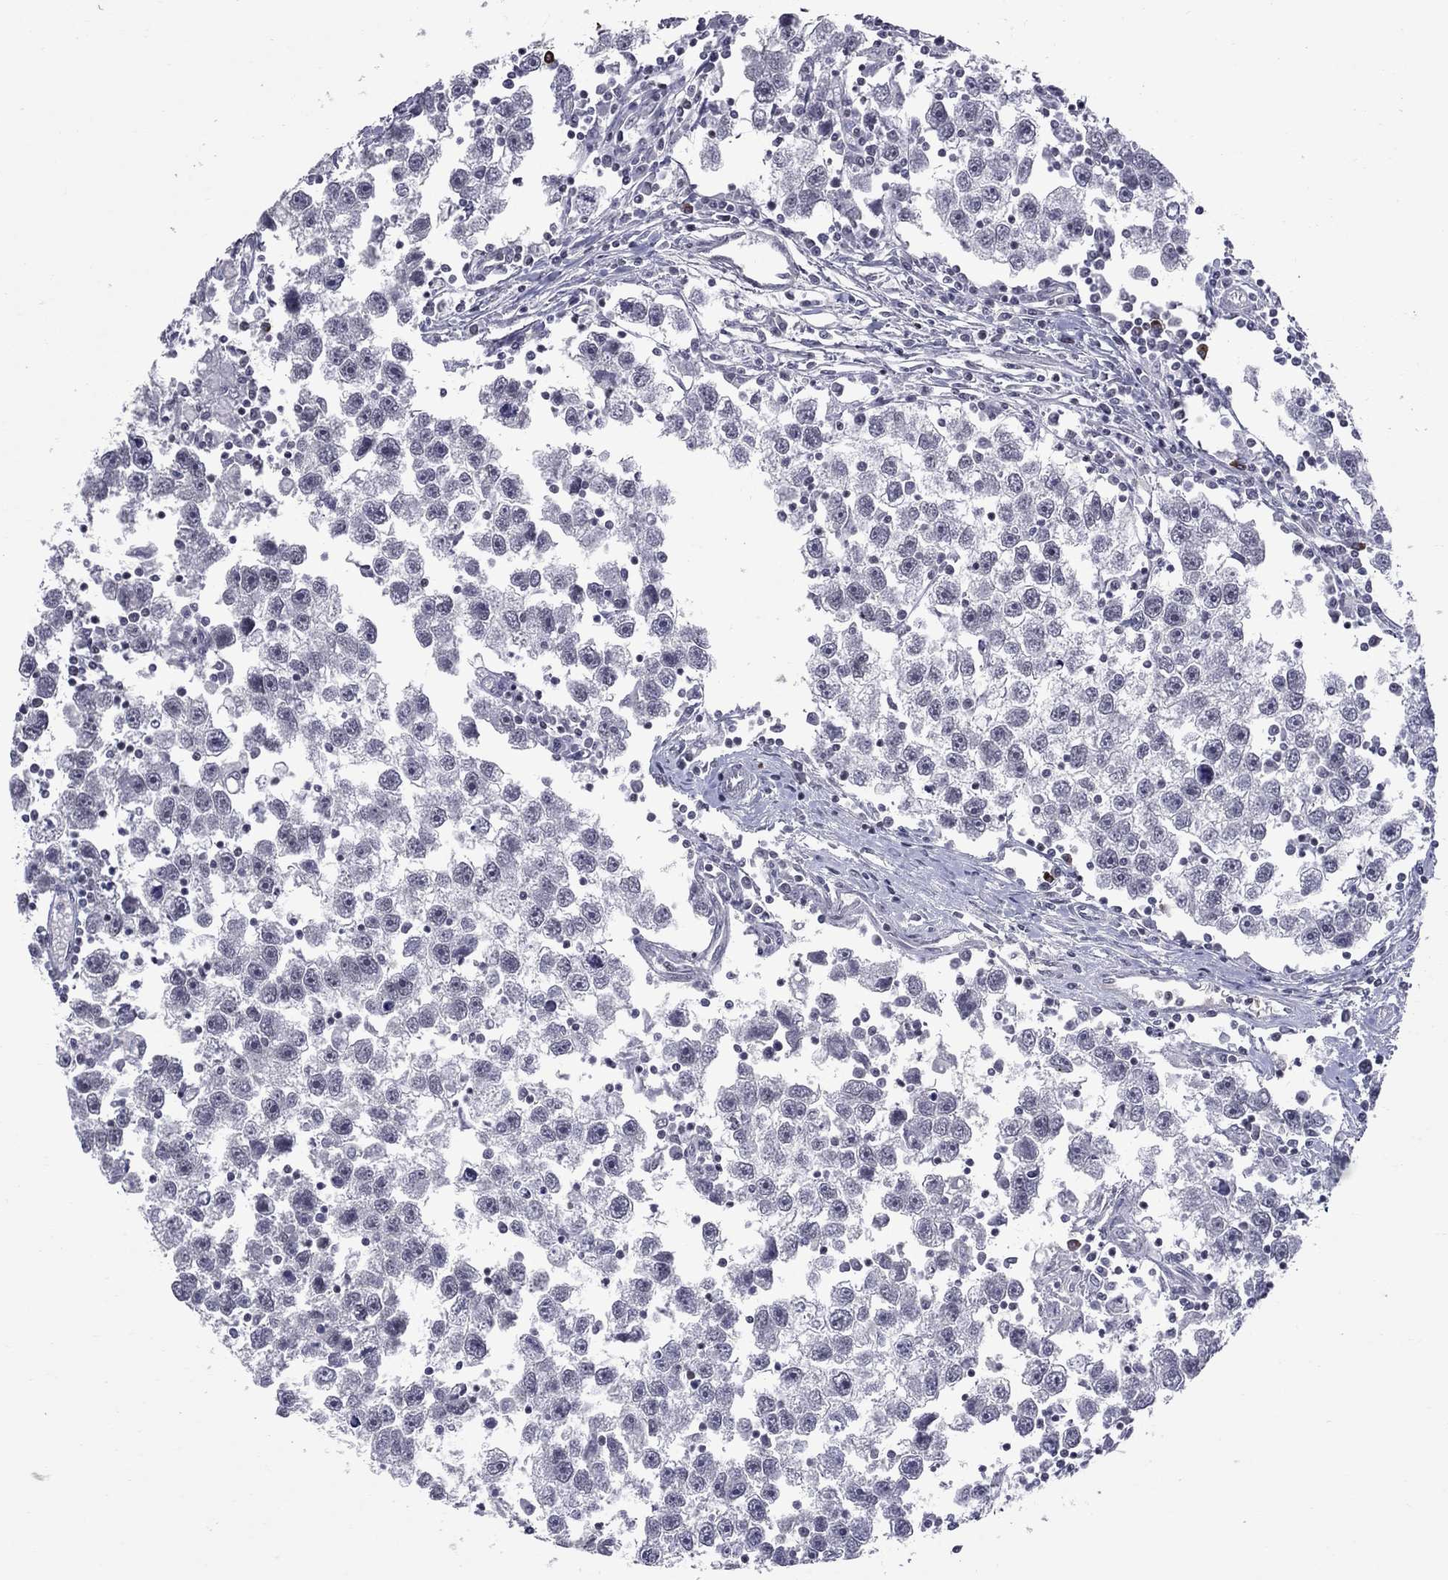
{"staining": {"intensity": "negative", "quantity": "none", "location": "none"}, "tissue": "testis cancer", "cell_type": "Tumor cells", "image_type": "cancer", "snomed": [{"axis": "morphology", "description": "Seminoma, NOS"}, {"axis": "topography", "description": "Testis"}], "caption": "High magnification brightfield microscopy of seminoma (testis) stained with DAB (3,3'-diaminobenzidine) (brown) and counterstained with hematoxylin (blue): tumor cells show no significant staining.", "gene": "TAF9", "patient": {"sex": "male", "age": 30}}